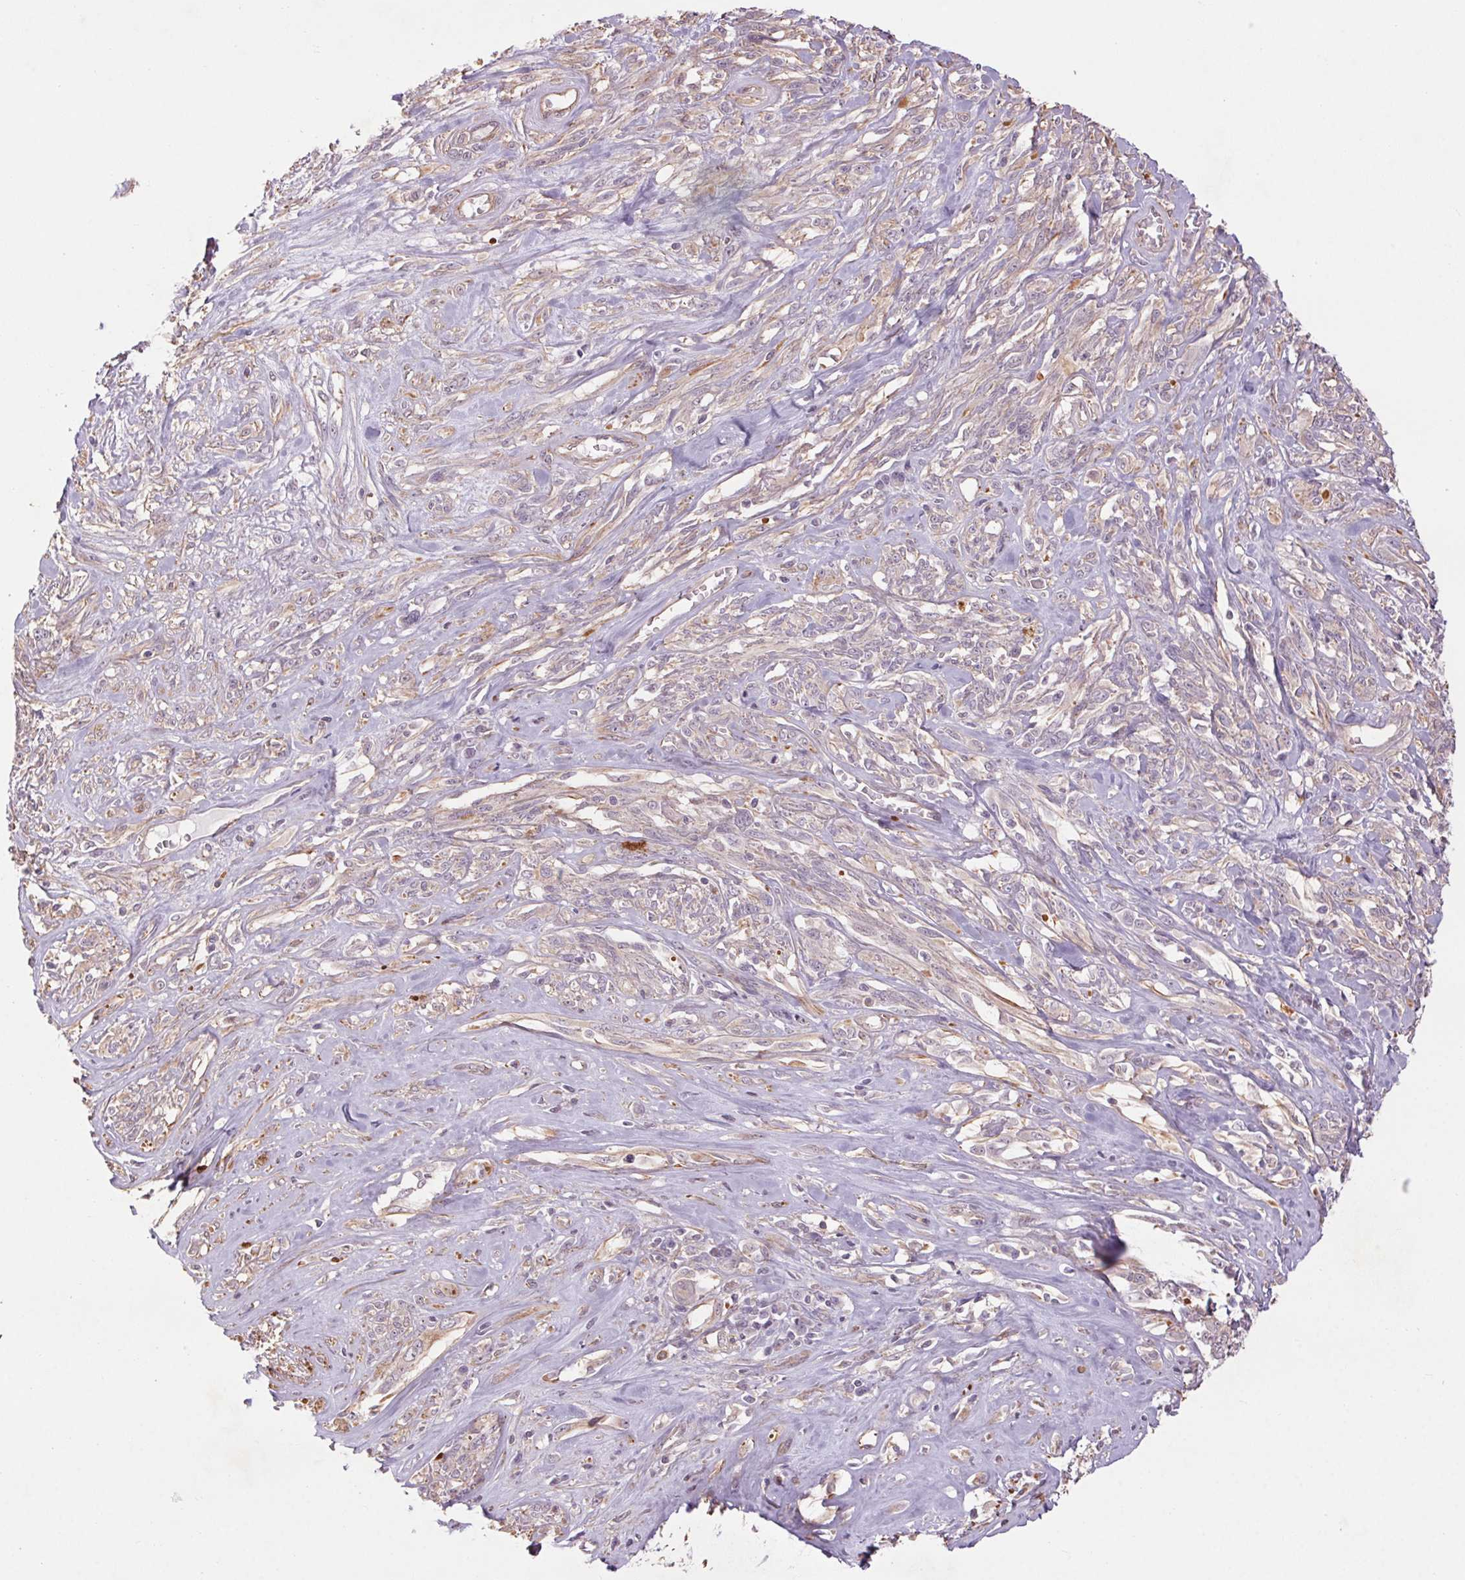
{"staining": {"intensity": "negative", "quantity": "none", "location": "none"}, "tissue": "melanoma", "cell_type": "Tumor cells", "image_type": "cancer", "snomed": [{"axis": "morphology", "description": "Malignant melanoma, NOS"}, {"axis": "topography", "description": "Skin"}], "caption": "A high-resolution histopathology image shows immunohistochemistry staining of melanoma, which reveals no significant staining in tumor cells.", "gene": "CCSER1", "patient": {"sex": "female", "age": 91}}